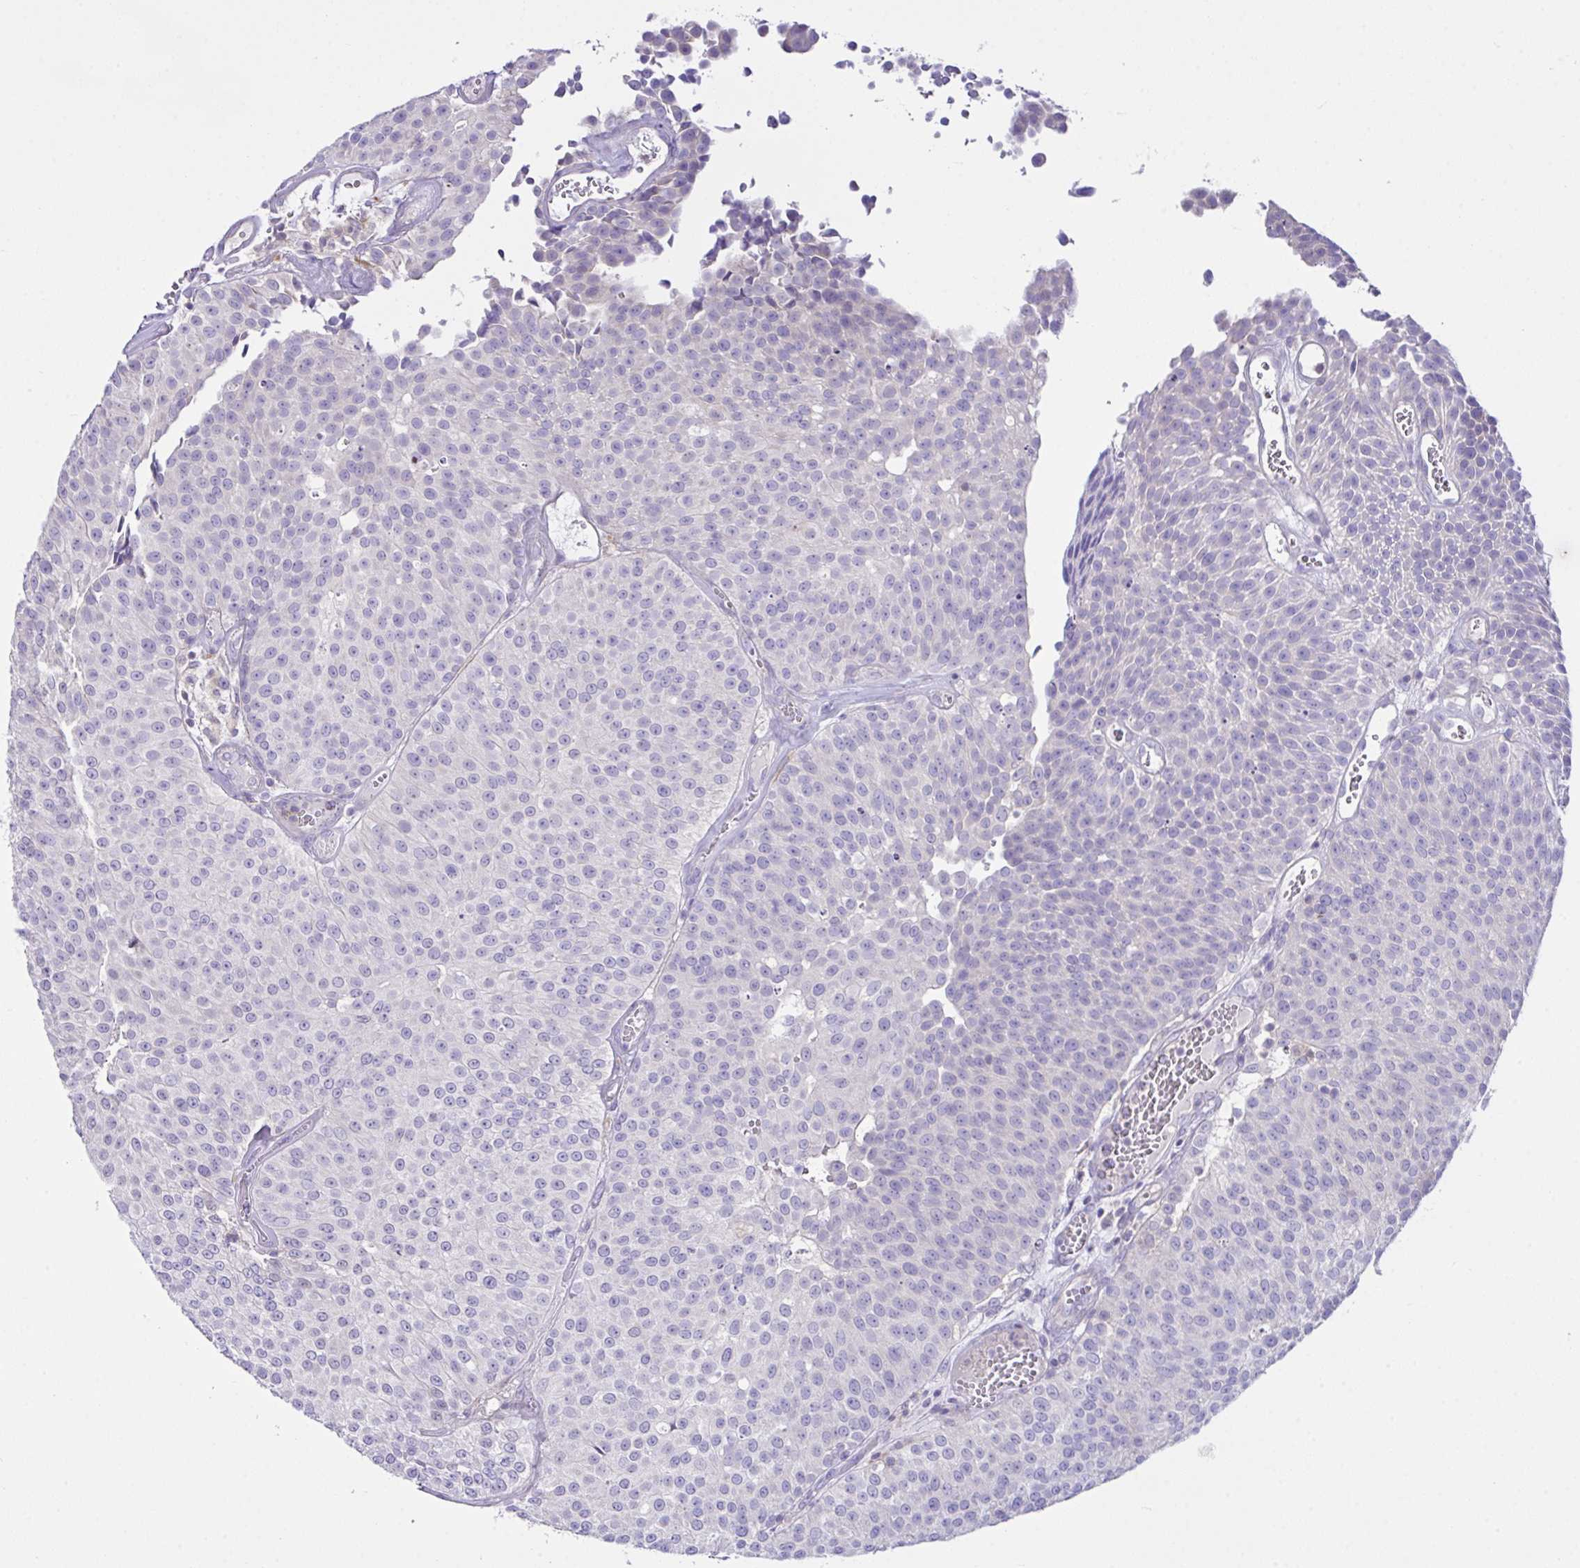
{"staining": {"intensity": "negative", "quantity": "none", "location": "none"}, "tissue": "urothelial cancer", "cell_type": "Tumor cells", "image_type": "cancer", "snomed": [{"axis": "morphology", "description": "Urothelial carcinoma, Low grade"}, {"axis": "topography", "description": "Urinary bladder"}], "caption": "Protein analysis of urothelial carcinoma (low-grade) demonstrates no significant staining in tumor cells.", "gene": "D2HGDH", "patient": {"sex": "female", "age": 79}}